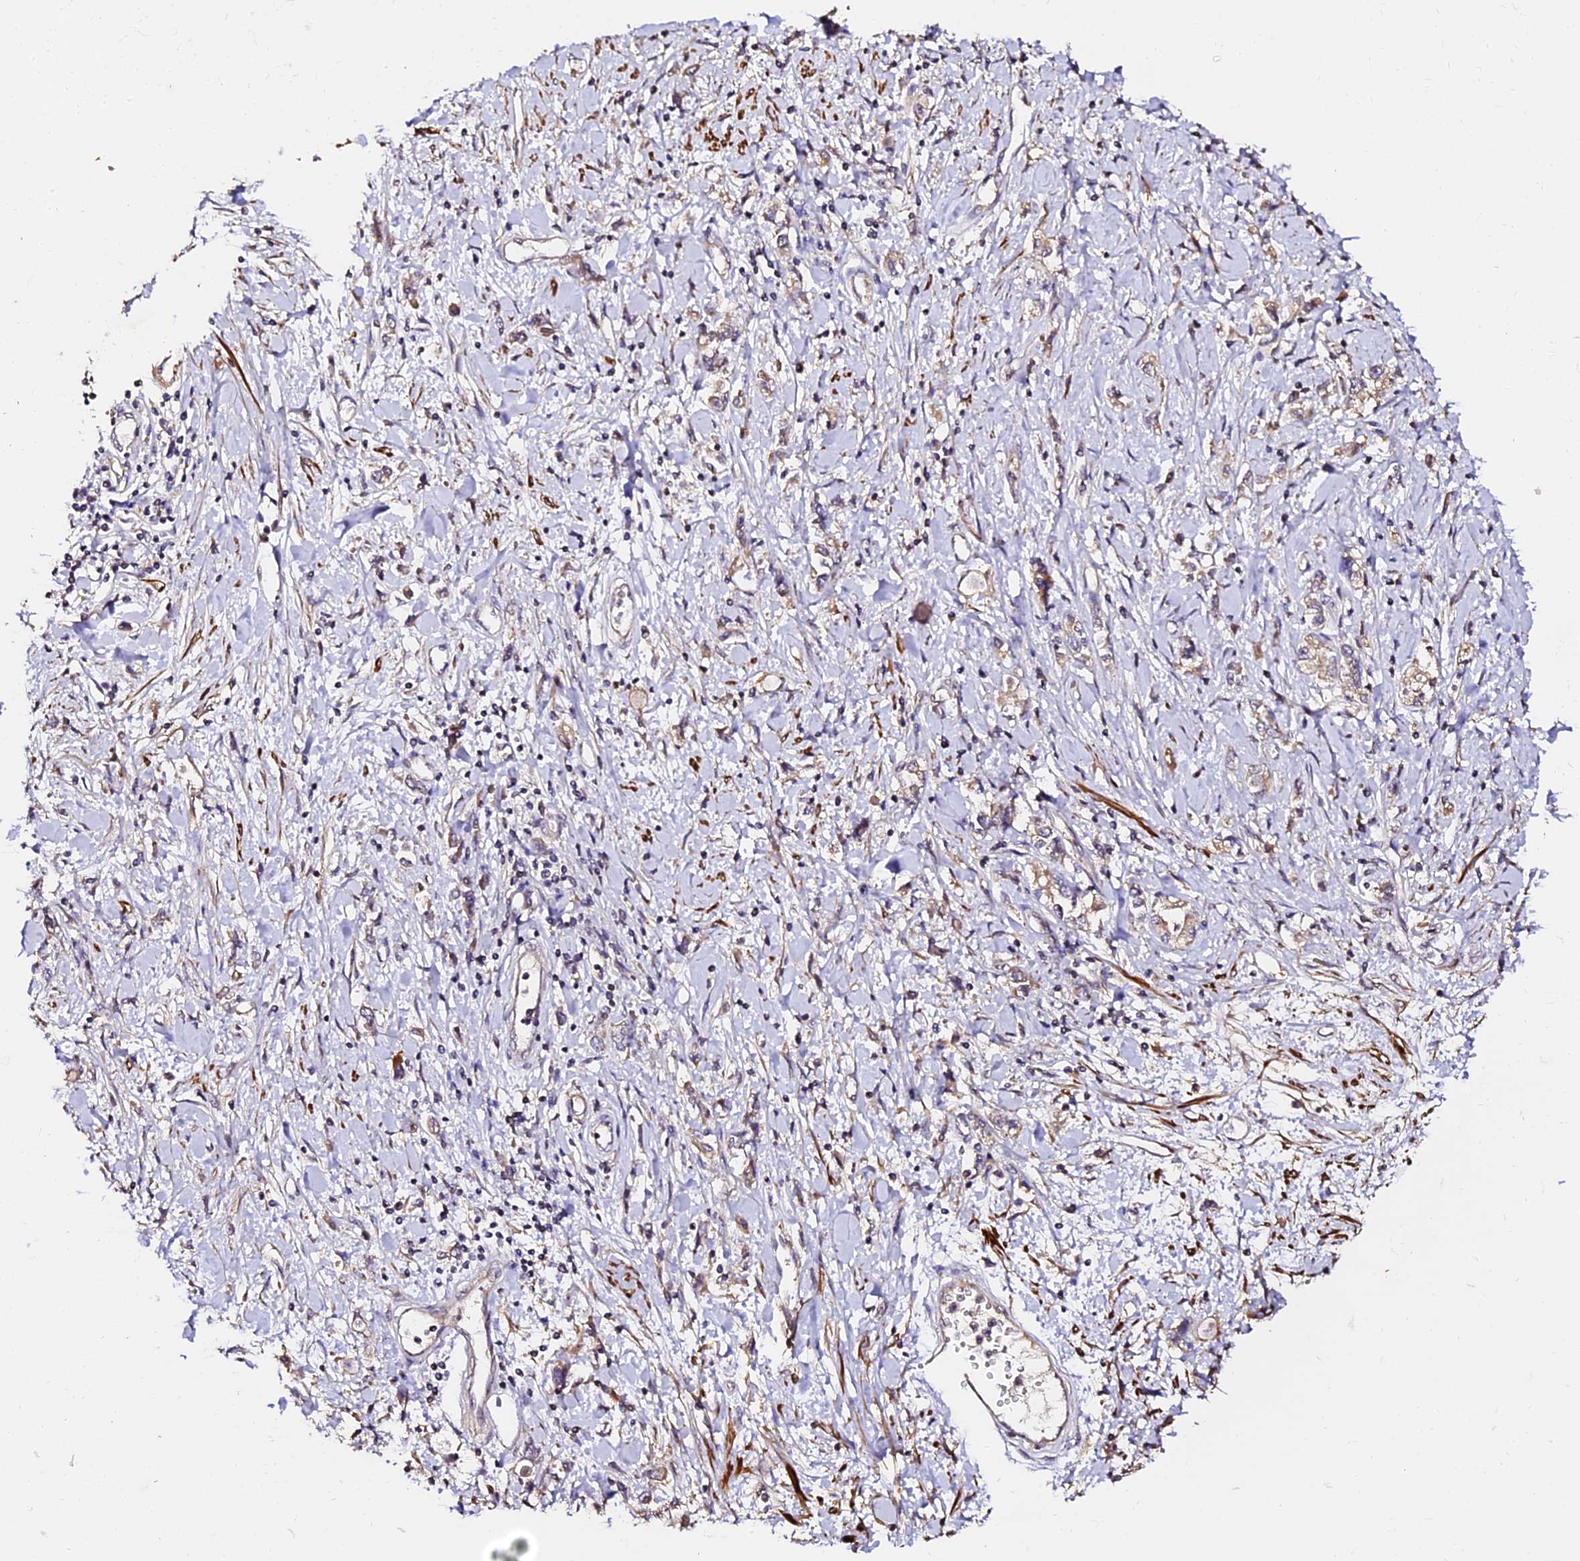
{"staining": {"intensity": "weak", "quantity": "25%-75%", "location": "cytoplasmic/membranous"}, "tissue": "stomach cancer", "cell_type": "Tumor cells", "image_type": "cancer", "snomed": [{"axis": "morphology", "description": "Adenocarcinoma, NOS"}, {"axis": "topography", "description": "Stomach"}], "caption": "Weak cytoplasmic/membranous positivity for a protein is present in approximately 25%-75% of tumor cells of stomach adenocarcinoma using immunohistochemistry.", "gene": "TDO2", "patient": {"sex": "female", "age": 76}}